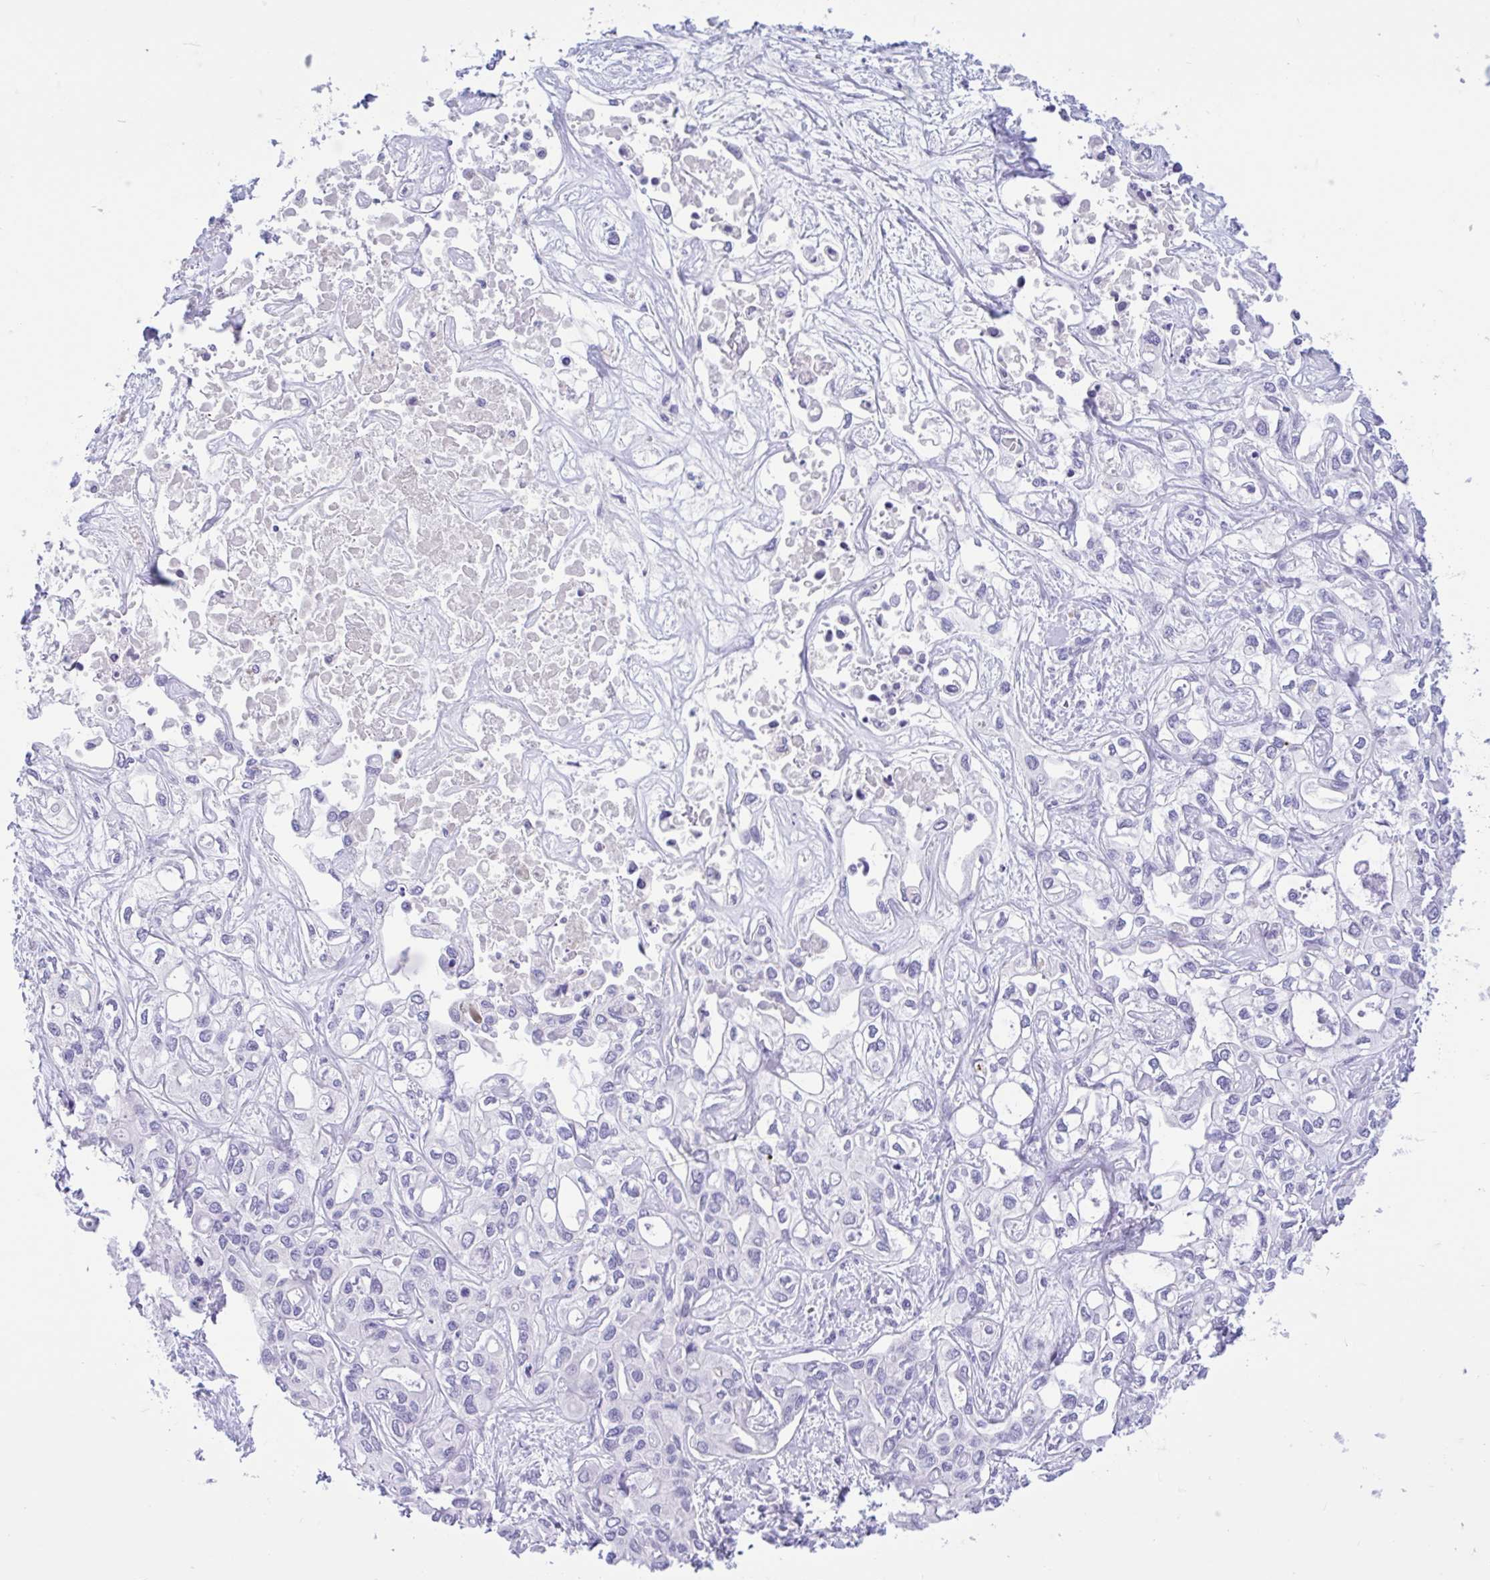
{"staining": {"intensity": "negative", "quantity": "none", "location": "none"}, "tissue": "liver cancer", "cell_type": "Tumor cells", "image_type": "cancer", "snomed": [{"axis": "morphology", "description": "Cholangiocarcinoma"}, {"axis": "topography", "description": "Liver"}], "caption": "A high-resolution micrograph shows IHC staining of liver cancer, which exhibits no significant positivity in tumor cells. (Brightfield microscopy of DAB (3,3'-diaminobenzidine) immunohistochemistry (IHC) at high magnification).", "gene": "OR4N4", "patient": {"sex": "female", "age": 64}}